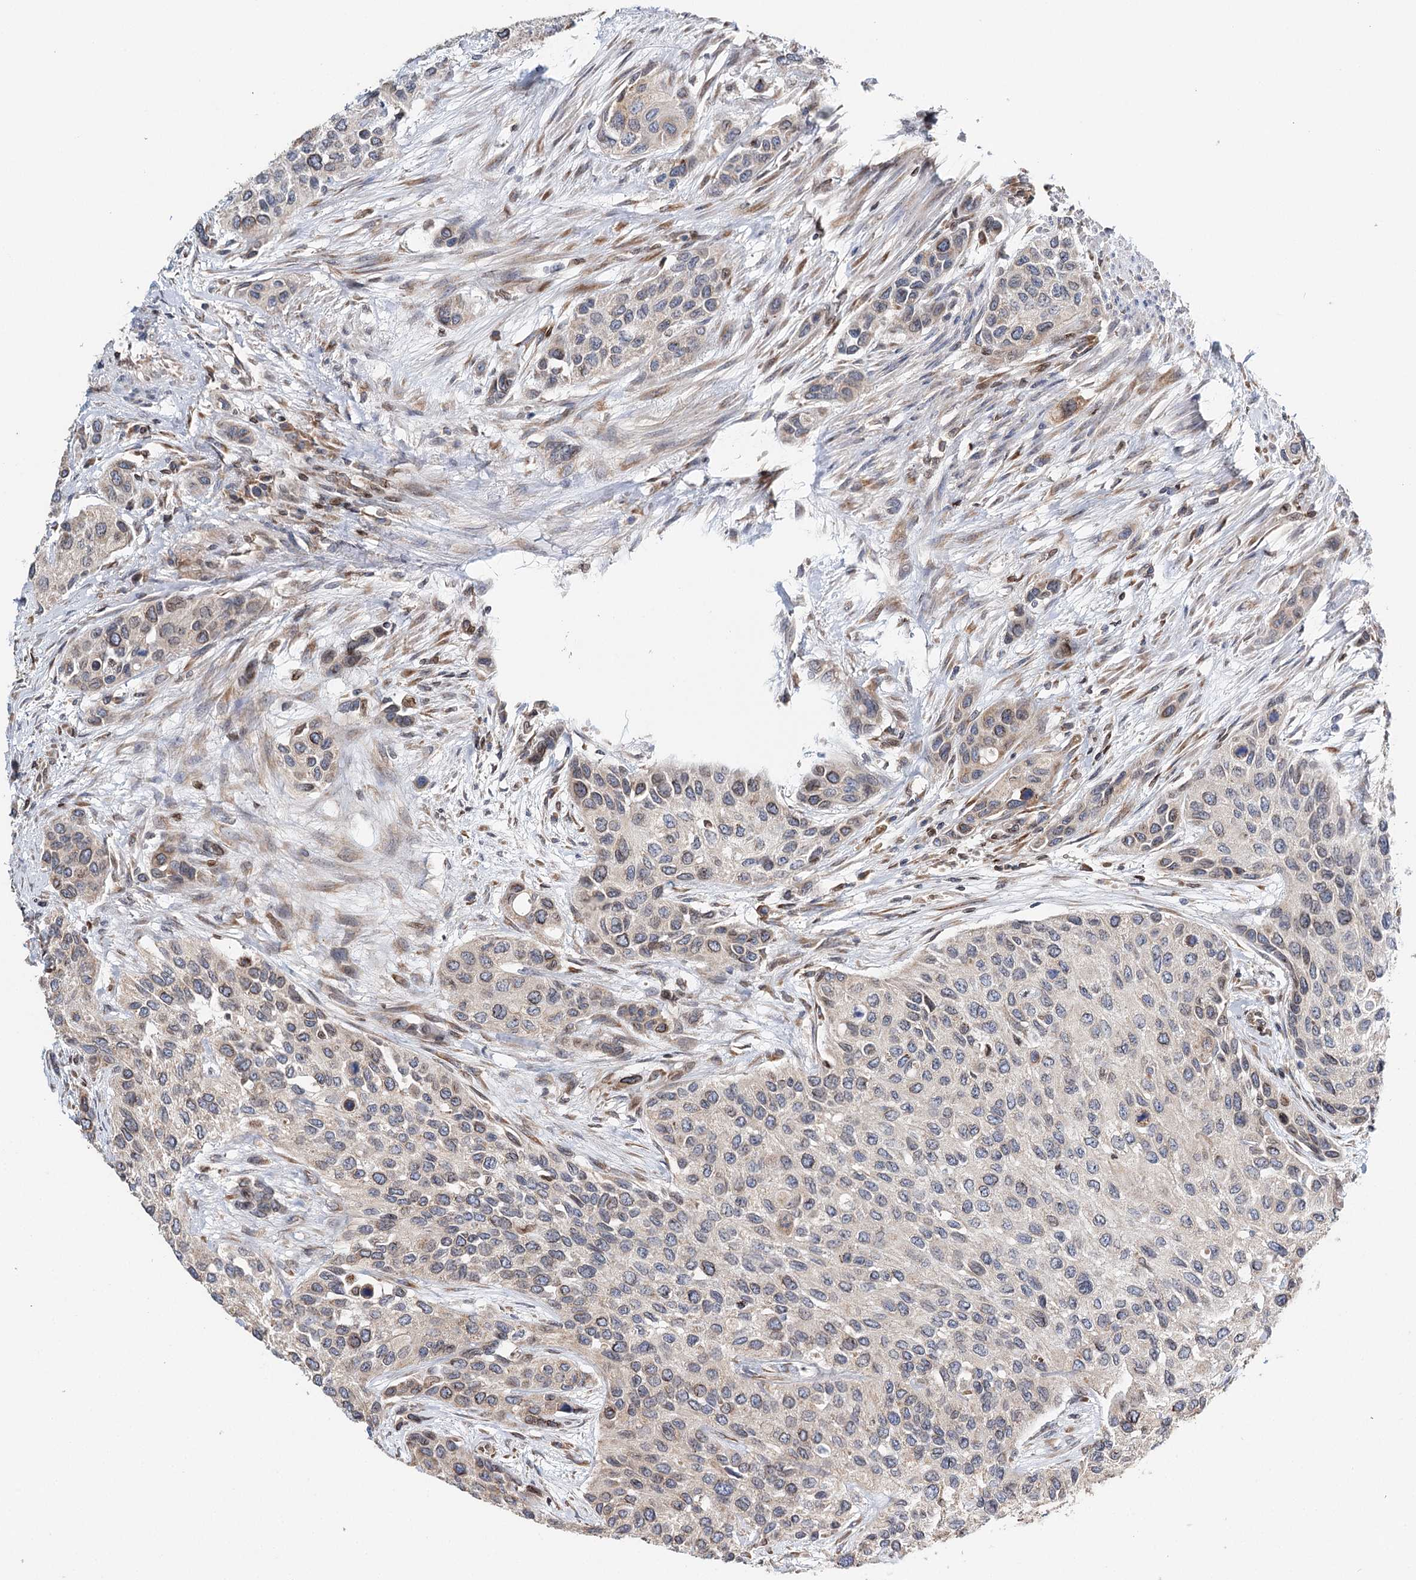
{"staining": {"intensity": "weak", "quantity": "<25%", "location": "cytoplasmic/membranous,nuclear"}, "tissue": "urothelial cancer", "cell_type": "Tumor cells", "image_type": "cancer", "snomed": [{"axis": "morphology", "description": "Normal tissue, NOS"}, {"axis": "morphology", "description": "Urothelial carcinoma, High grade"}, {"axis": "topography", "description": "Vascular tissue"}, {"axis": "topography", "description": "Urinary bladder"}], "caption": "This is an immunohistochemistry (IHC) histopathology image of human urothelial cancer. There is no expression in tumor cells.", "gene": "CFAP46", "patient": {"sex": "female", "age": 56}}